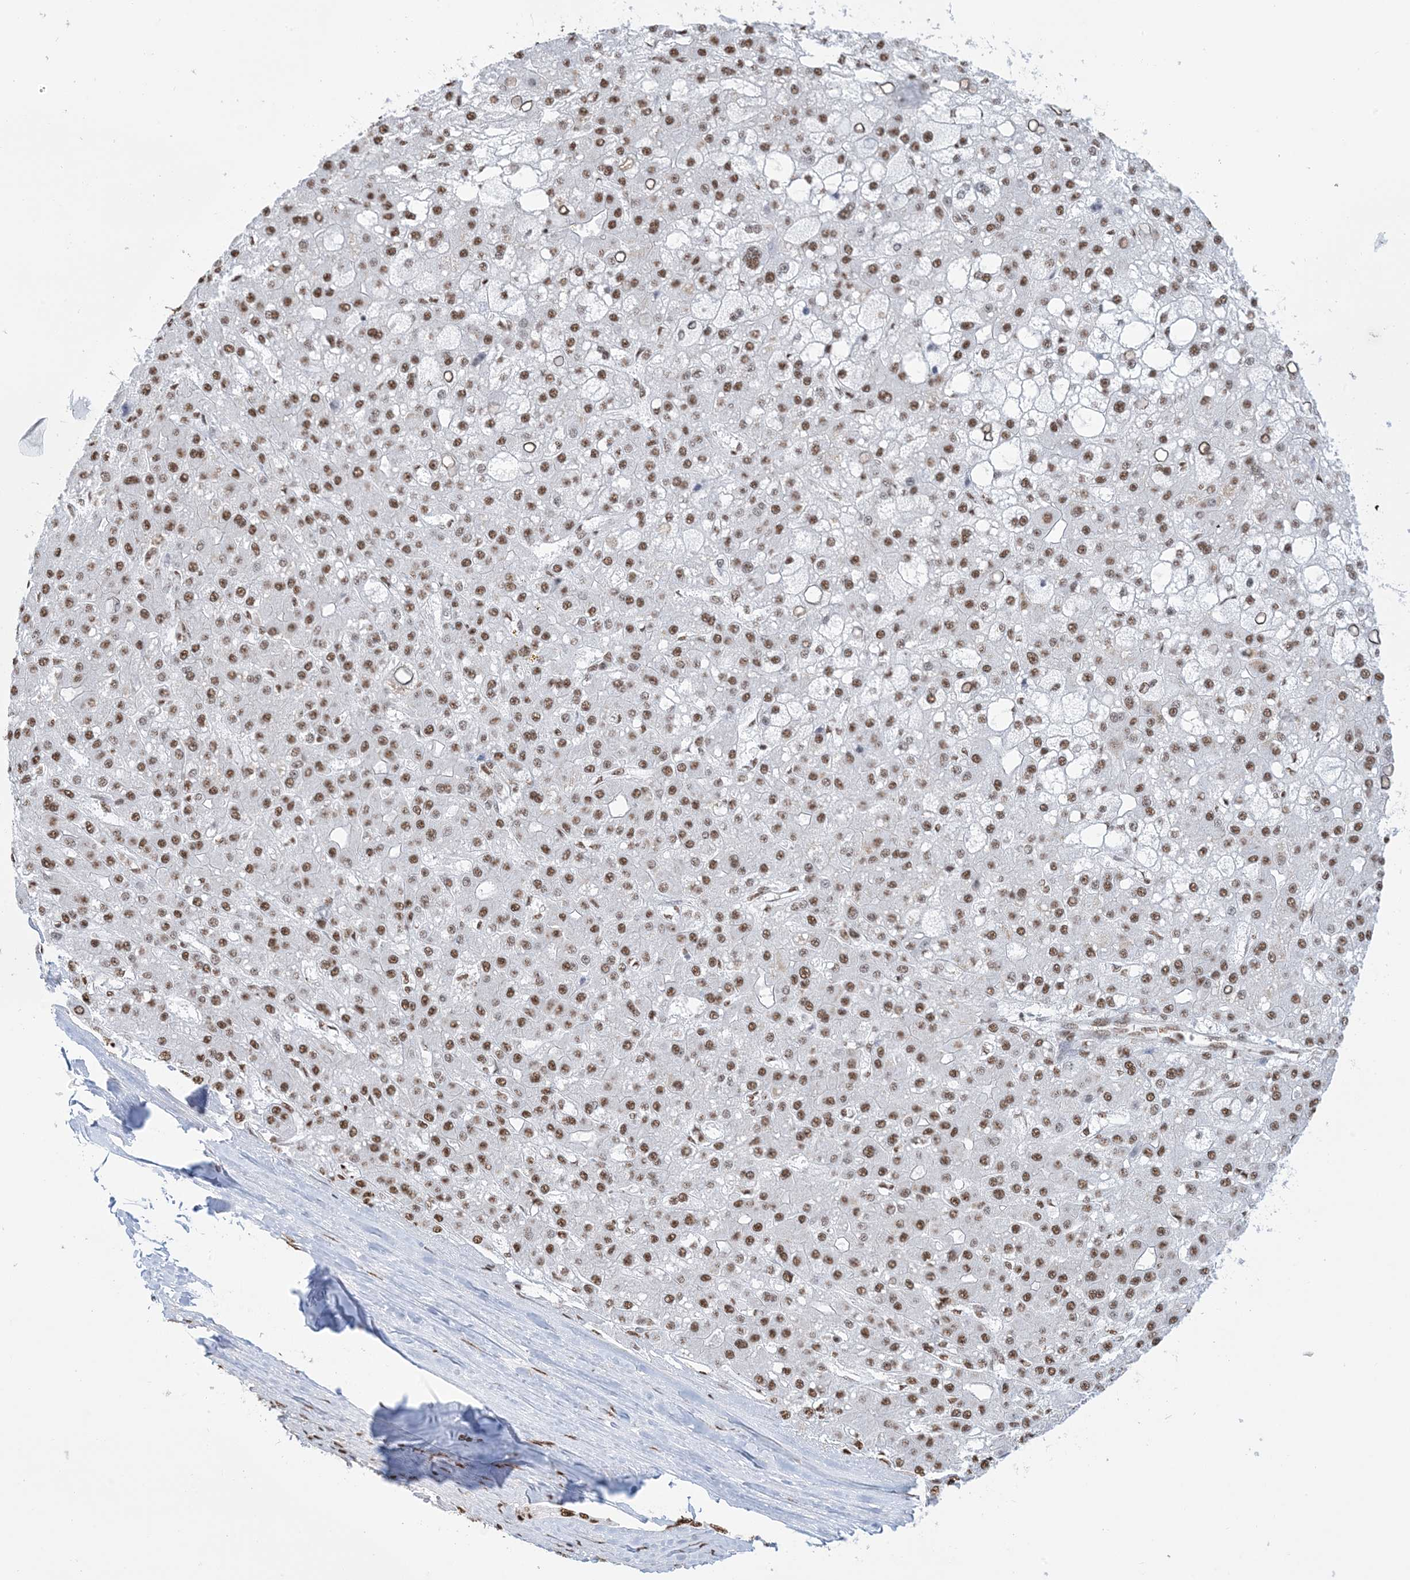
{"staining": {"intensity": "moderate", "quantity": ">75%", "location": "nuclear"}, "tissue": "liver cancer", "cell_type": "Tumor cells", "image_type": "cancer", "snomed": [{"axis": "morphology", "description": "Carcinoma, Hepatocellular, NOS"}, {"axis": "topography", "description": "Liver"}], "caption": "Liver hepatocellular carcinoma stained with DAB immunohistochemistry displays medium levels of moderate nuclear expression in about >75% of tumor cells.", "gene": "ZNF792", "patient": {"sex": "male", "age": 67}}